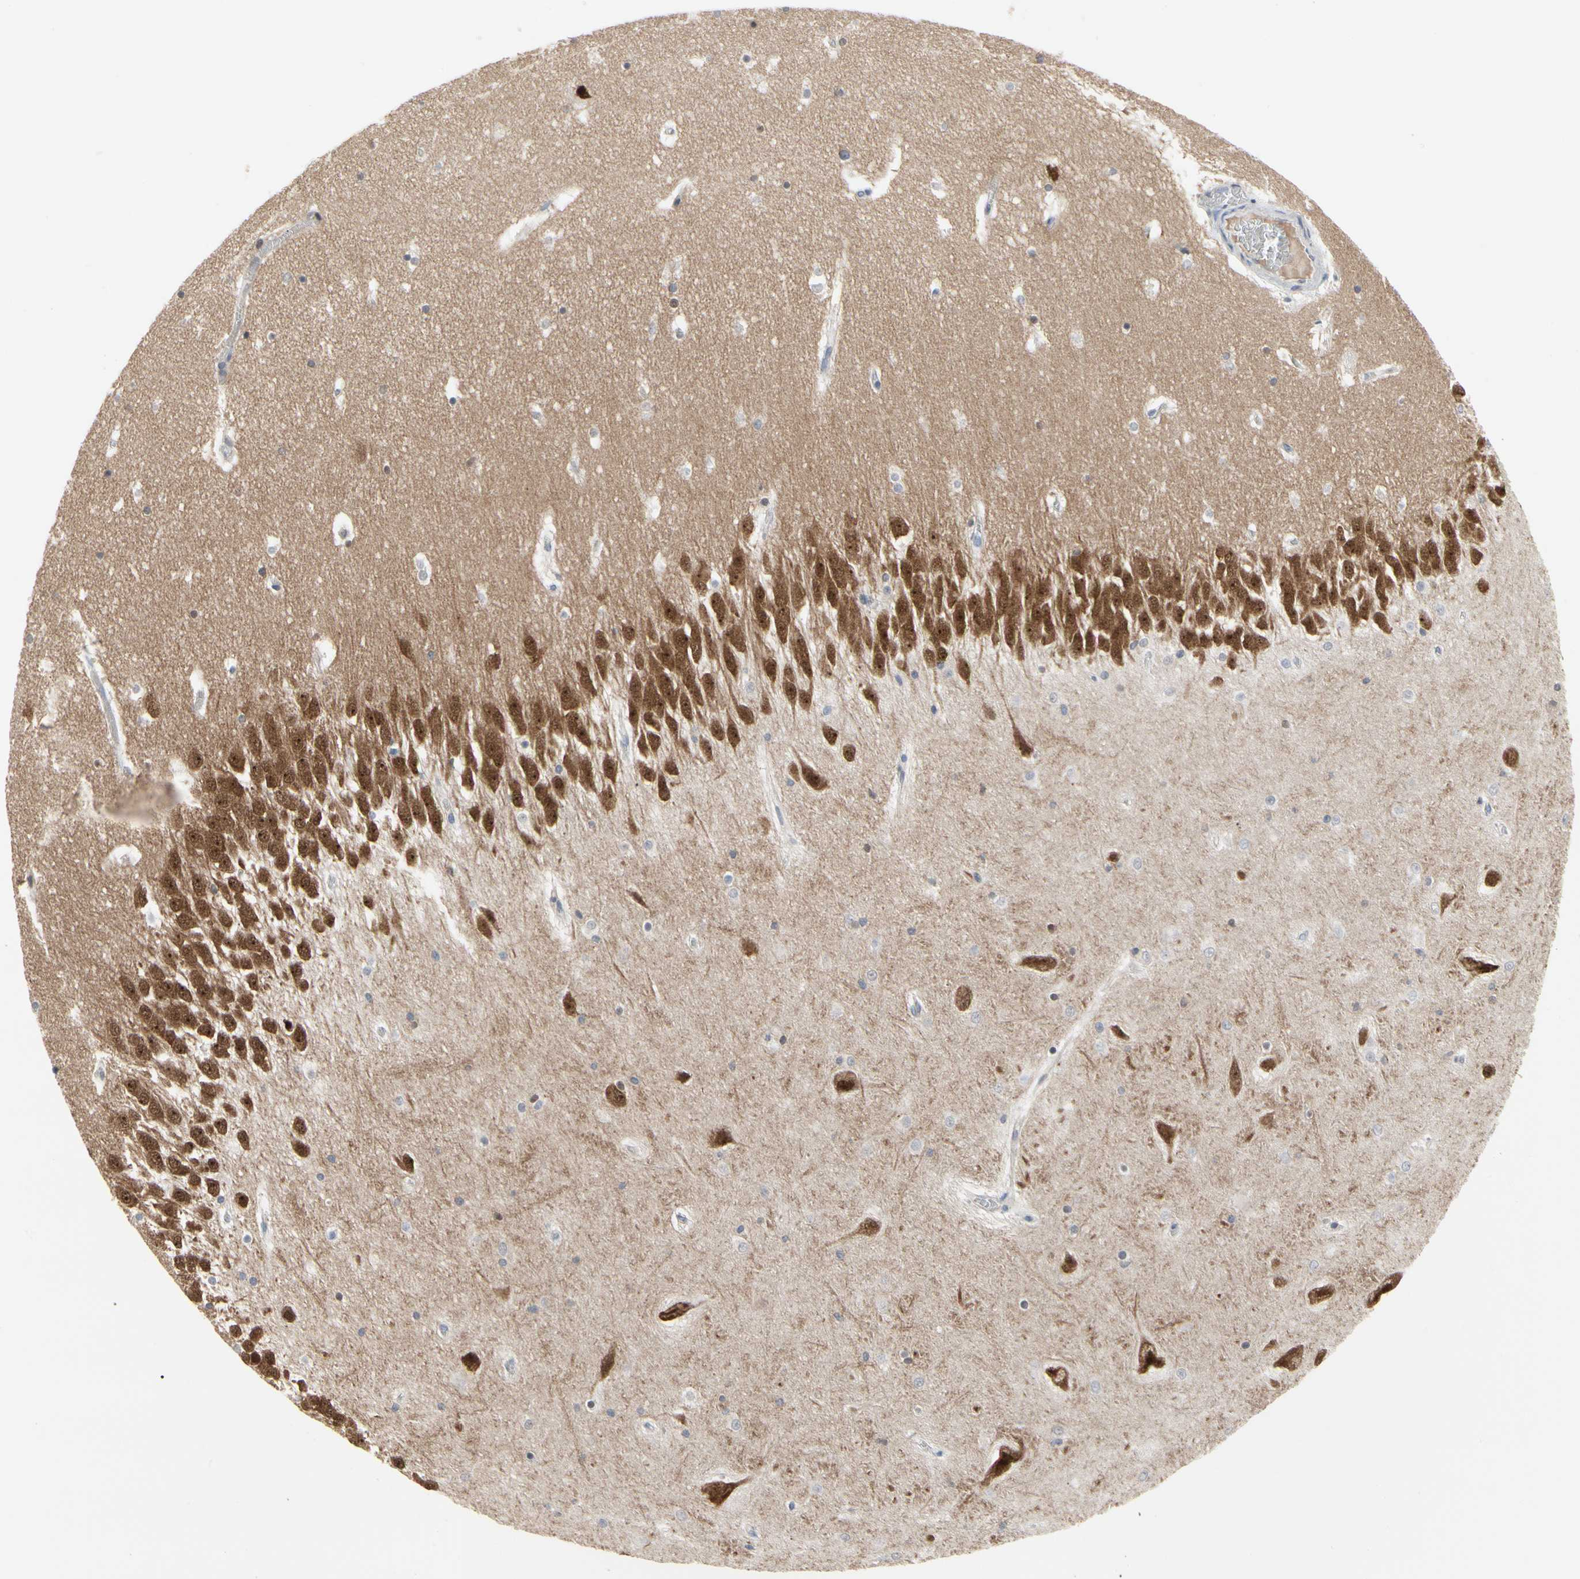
{"staining": {"intensity": "moderate", "quantity": ">75%", "location": "cytoplasmic/membranous"}, "tissue": "hippocampus", "cell_type": "Glial cells", "image_type": "normal", "snomed": [{"axis": "morphology", "description": "Normal tissue, NOS"}, {"axis": "topography", "description": "Hippocampus"}], "caption": "Immunohistochemistry staining of benign hippocampus, which exhibits medium levels of moderate cytoplasmic/membranous expression in about >75% of glial cells indicating moderate cytoplasmic/membranous protein positivity. The staining was performed using DAB (3,3'-diaminobenzidine) (brown) for protein detection and nuclei were counterstained in hematoxylin (blue).", "gene": "CDK5", "patient": {"sex": "male", "age": 45}}